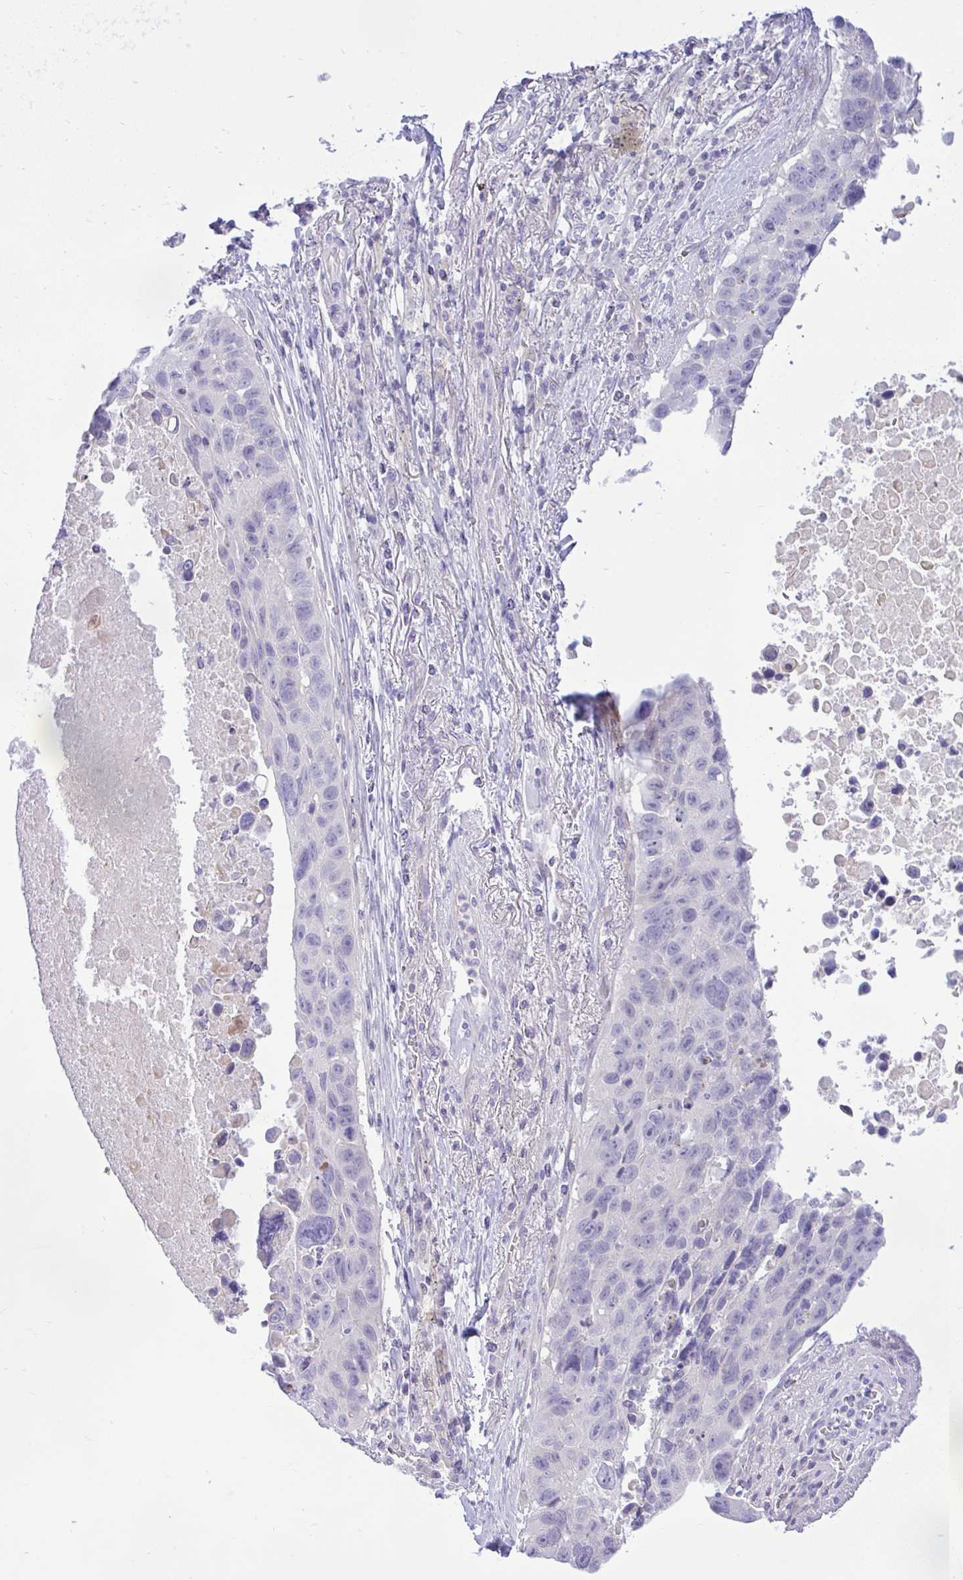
{"staining": {"intensity": "negative", "quantity": "none", "location": "none"}, "tissue": "lung cancer", "cell_type": "Tumor cells", "image_type": "cancer", "snomed": [{"axis": "morphology", "description": "Squamous cell carcinoma, NOS"}, {"axis": "topography", "description": "Lung"}], "caption": "Micrograph shows no protein staining in tumor cells of squamous cell carcinoma (lung) tissue.", "gene": "ZNF101", "patient": {"sex": "male", "age": 66}}